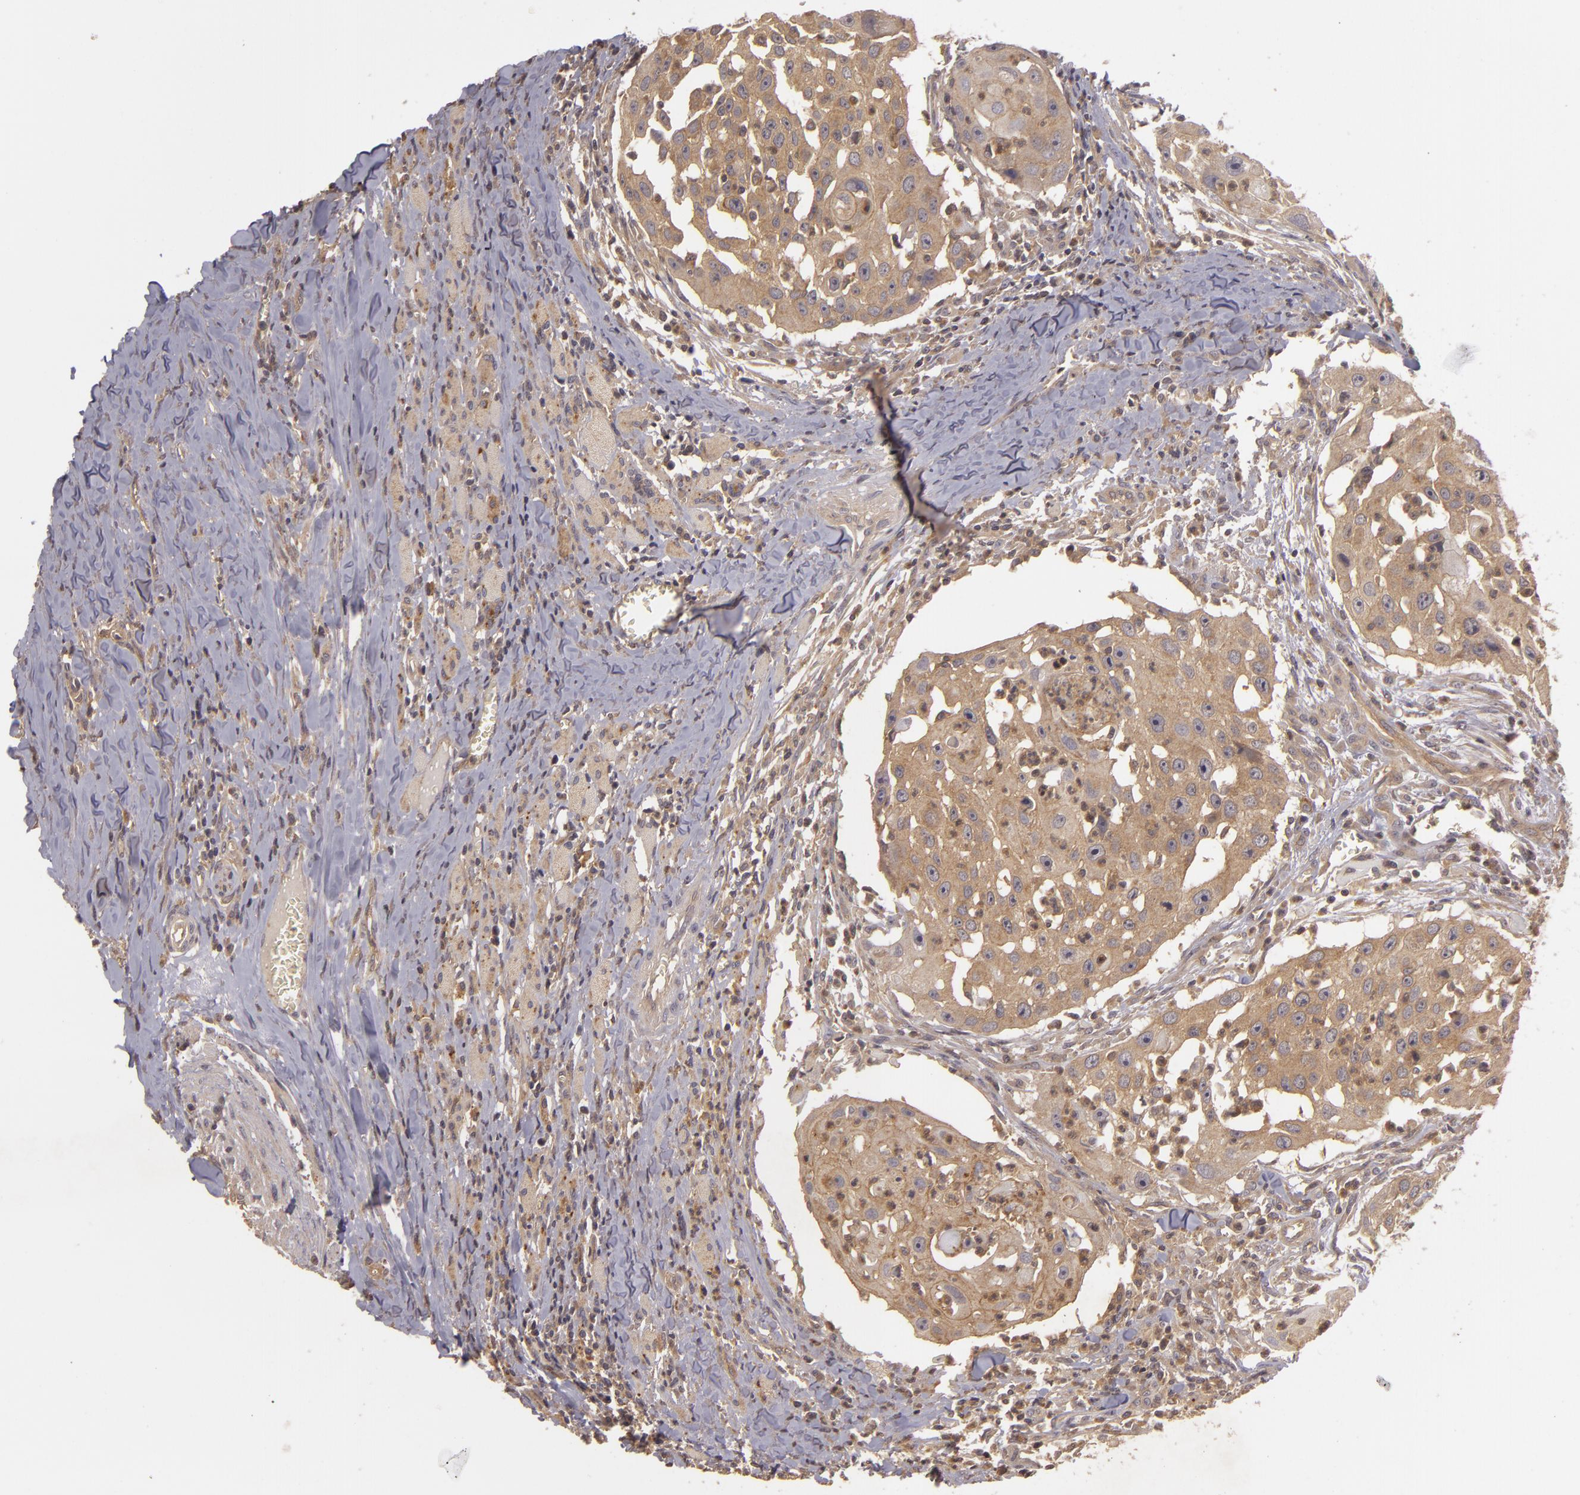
{"staining": {"intensity": "weak", "quantity": ">75%", "location": "cytoplasmic/membranous"}, "tissue": "head and neck cancer", "cell_type": "Tumor cells", "image_type": "cancer", "snomed": [{"axis": "morphology", "description": "Squamous cell carcinoma, NOS"}, {"axis": "topography", "description": "Head-Neck"}], "caption": "Head and neck squamous cell carcinoma stained with a protein marker exhibits weak staining in tumor cells.", "gene": "HRAS", "patient": {"sex": "male", "age": 64}}